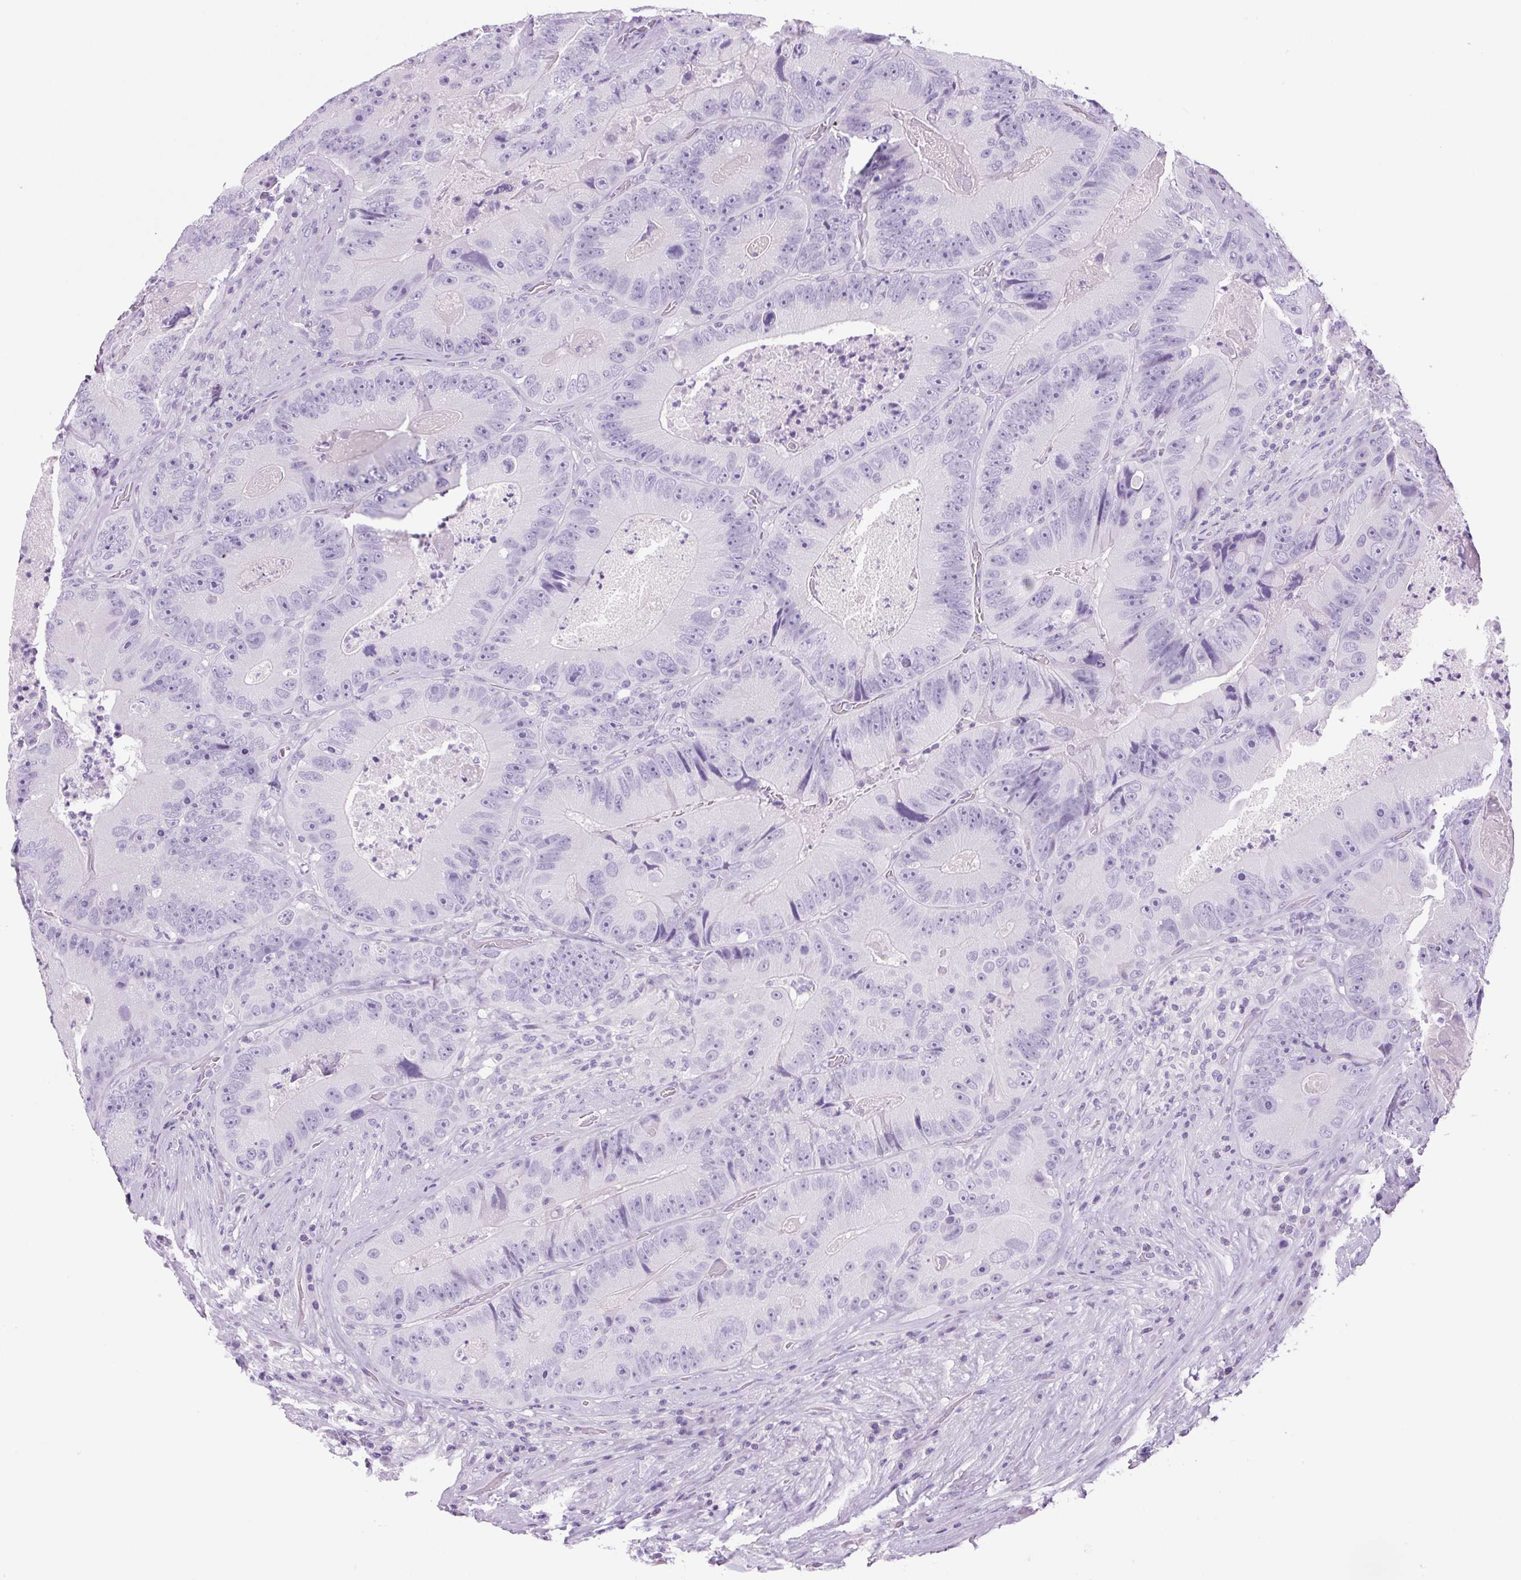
{"staining": {"intensity": "negative", "quantity": "none", "location": "none"}, "tissue": "colorectal cancer", "cell_type": "Tumor cells", "image_type": "cancer", "snomed": [{"axis": "morphology", "description": "Adenocarcinoma, NOS"}, {"axis": "topography", "description": "Colon"}], "caption": "Immunohistochemistry (IHC) micrograph of colorectal cancer stained for a protein (brown), which reveals no positivity in tumor cells.", "gene": "PRRT1", "patient": {"sex": "female", "age": 86}}